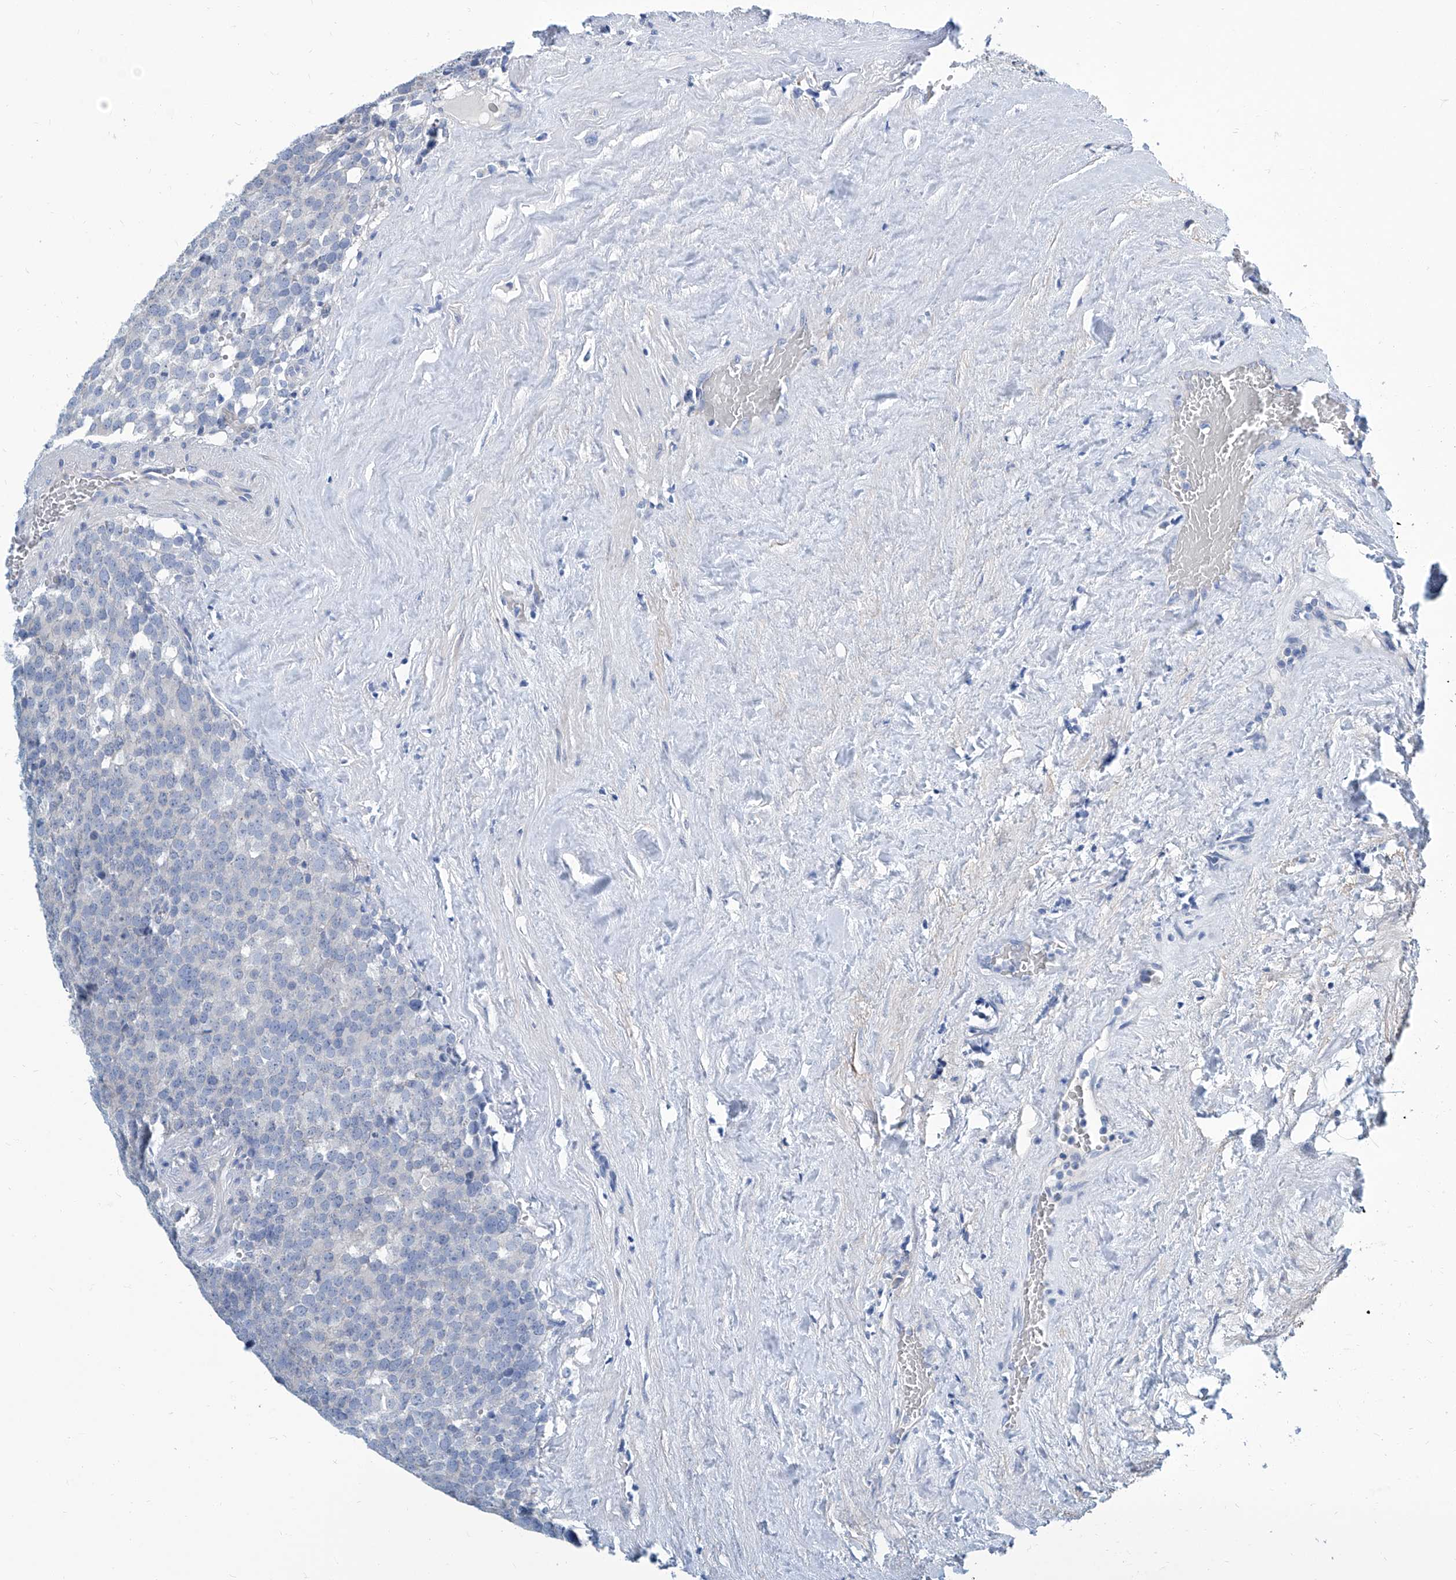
{"staining": {"intensity": "negative", "quantity": "none", "location": "none"}, "tissue": "testis cancer", "cell_type": "Tumor cells", "image_type": "cancer", "snomed": [{"axis": "morphology", "description": "Seminoma, NOS"}, {"axis": "topography", "description": "Testis"}], "caption": "DAB immunohistochemical staining of human testis cancer (seminoma) reveals no significant expression in tumor cells.", "gene": "ZNF519", "patient": {"sex": "male", "age": 71}}